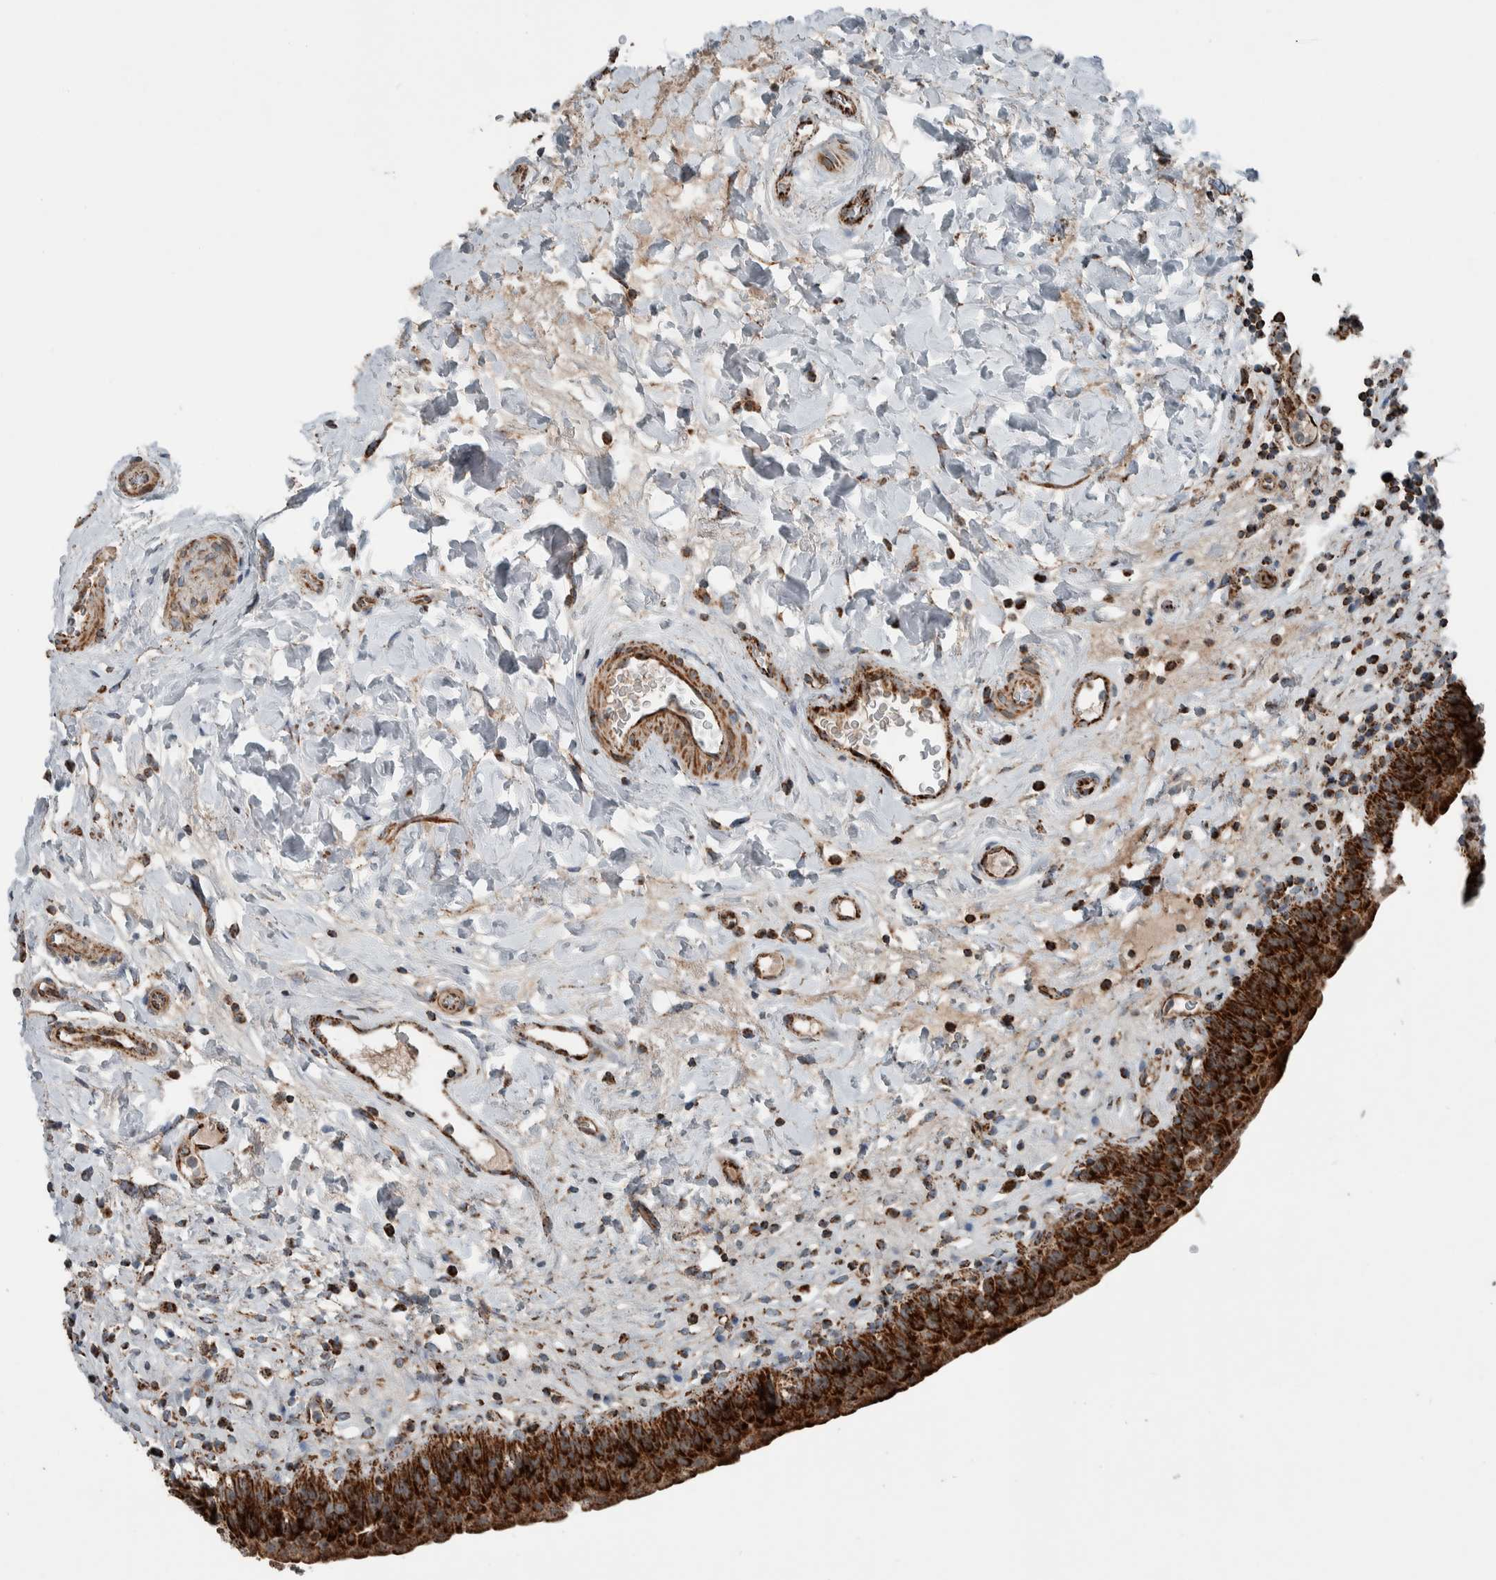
{"staining": {"intensity": "strong", "quantity": ">75%", "location": "cytoplasmic/membranous"}, "tissue": "urinary bladder", "cell_type": "Urothelial cells", "image_type": "normal", "snomed": [{"axis": "morphology", "description": "Normal tissue, NOS"}, {"axis": "topography", "description": "Urinary bladder"}], "caption": "Immunohistochemistry (IHC) histopathology image of normal urinary bladder: human urinary bladder stained using IHC displays high levels of strong protein expression localized specifically in the cytoplasmic/membranous of urothelial cells, appearing as a cytoplasmic/membranous brown color.", "gene": "CNTROB", "patient": {"sex": "male", "age": 83}}